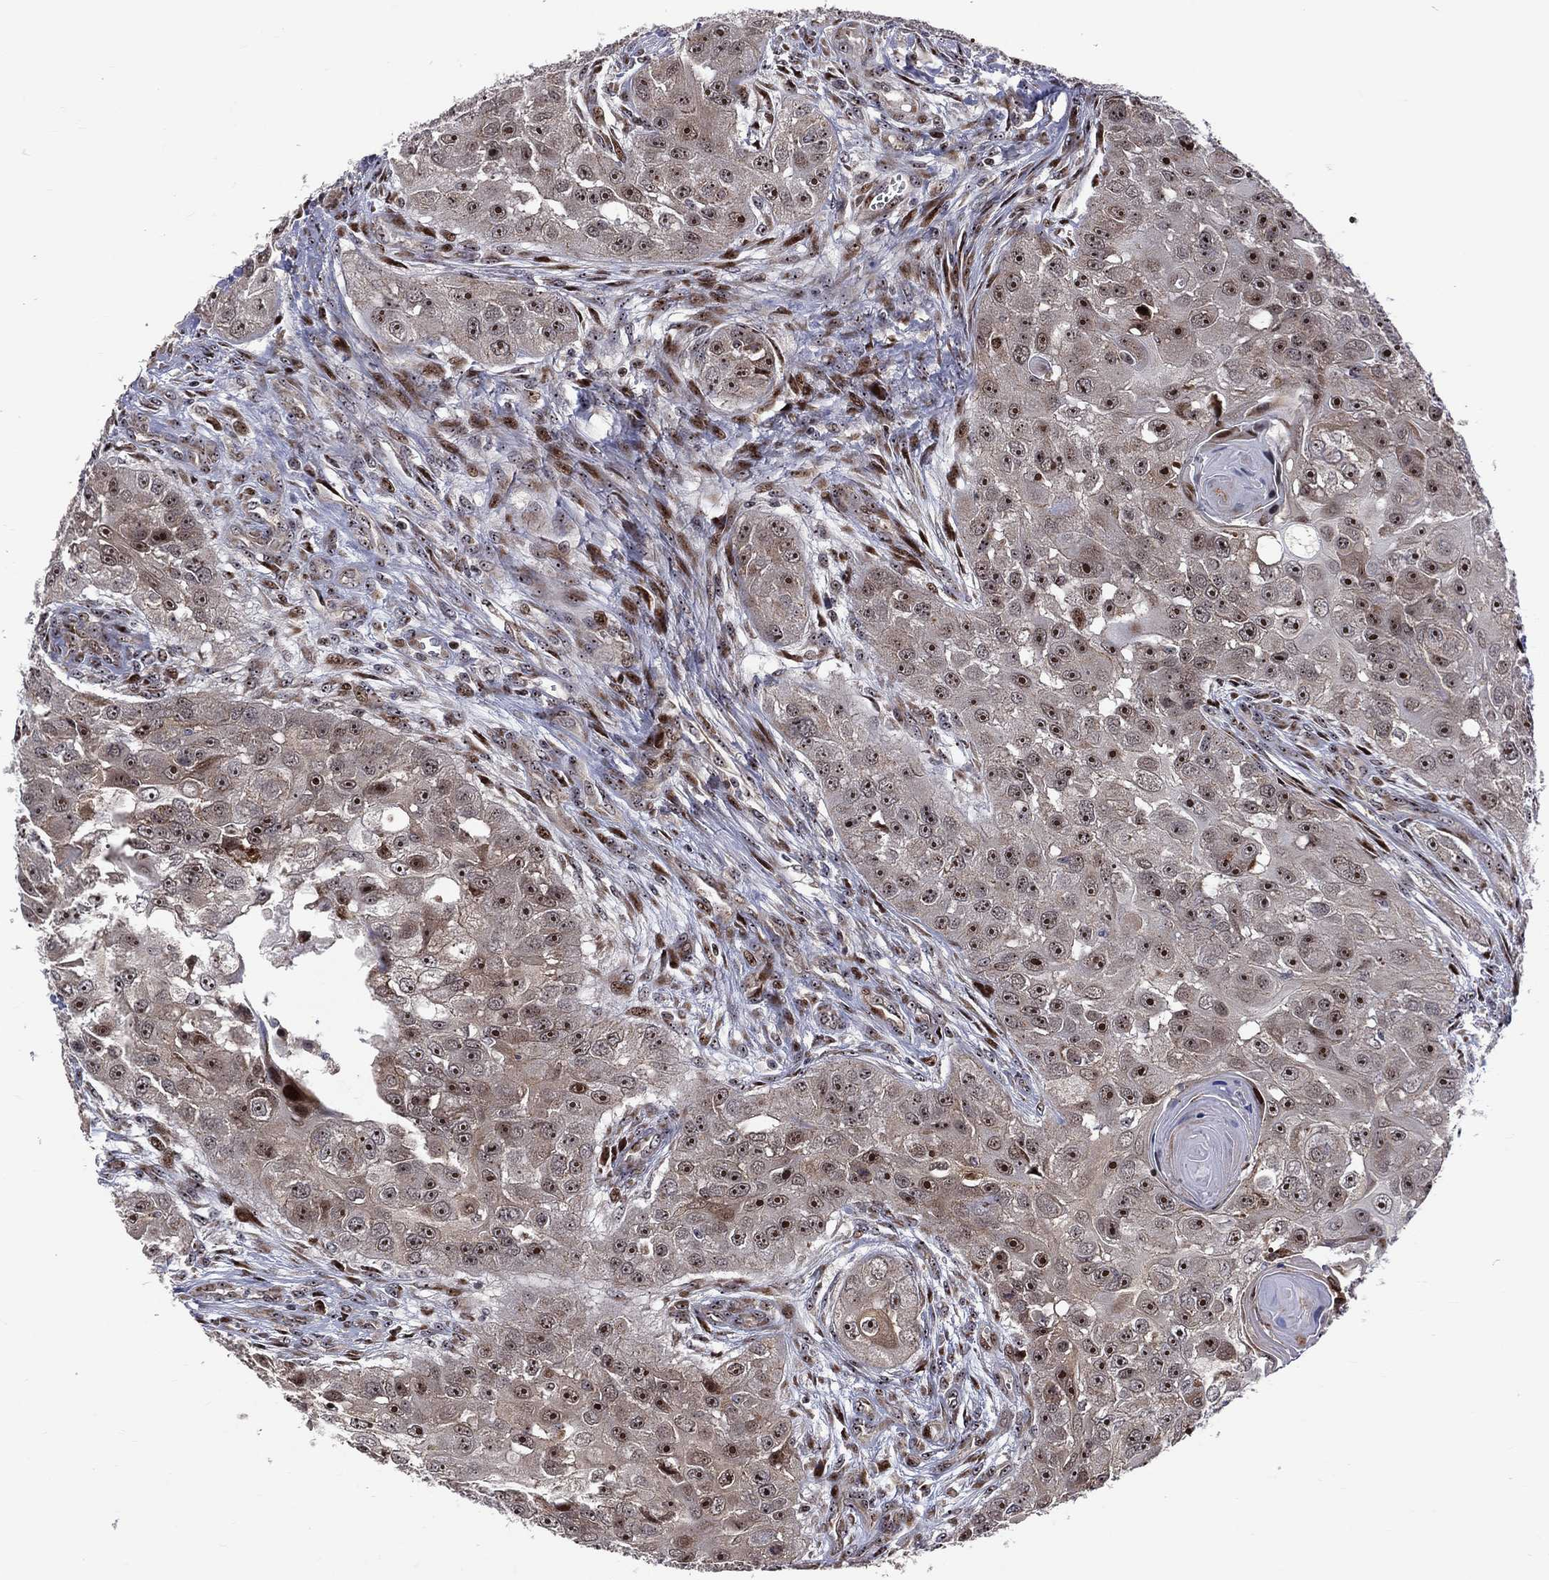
{"staining": {"intensity": "strong", "quantity": ">75%", "location": "nuclear"}, "tissue": "head and neck cancer", "cell_type": "Tumor cells", "image_type": "cancer", "snomed": [{"axis": "morphology", "description": "Normal tissue, NOS"}, {"axis": "morphology", "description": "Squamous cell carcinoma, NOS"}, {"axis": "topography", "description": "Skeletal muscle"}, {"axis": "topography", "description": "Head-Neck"}], "caption": "Protein positivity by IHC reveals strong nuclear staining in approximately >75% of tumor cells in head and neck squamous cell carcinoma.", "gene": "VHL", "patient": {"sex": "male", "age": 51}}